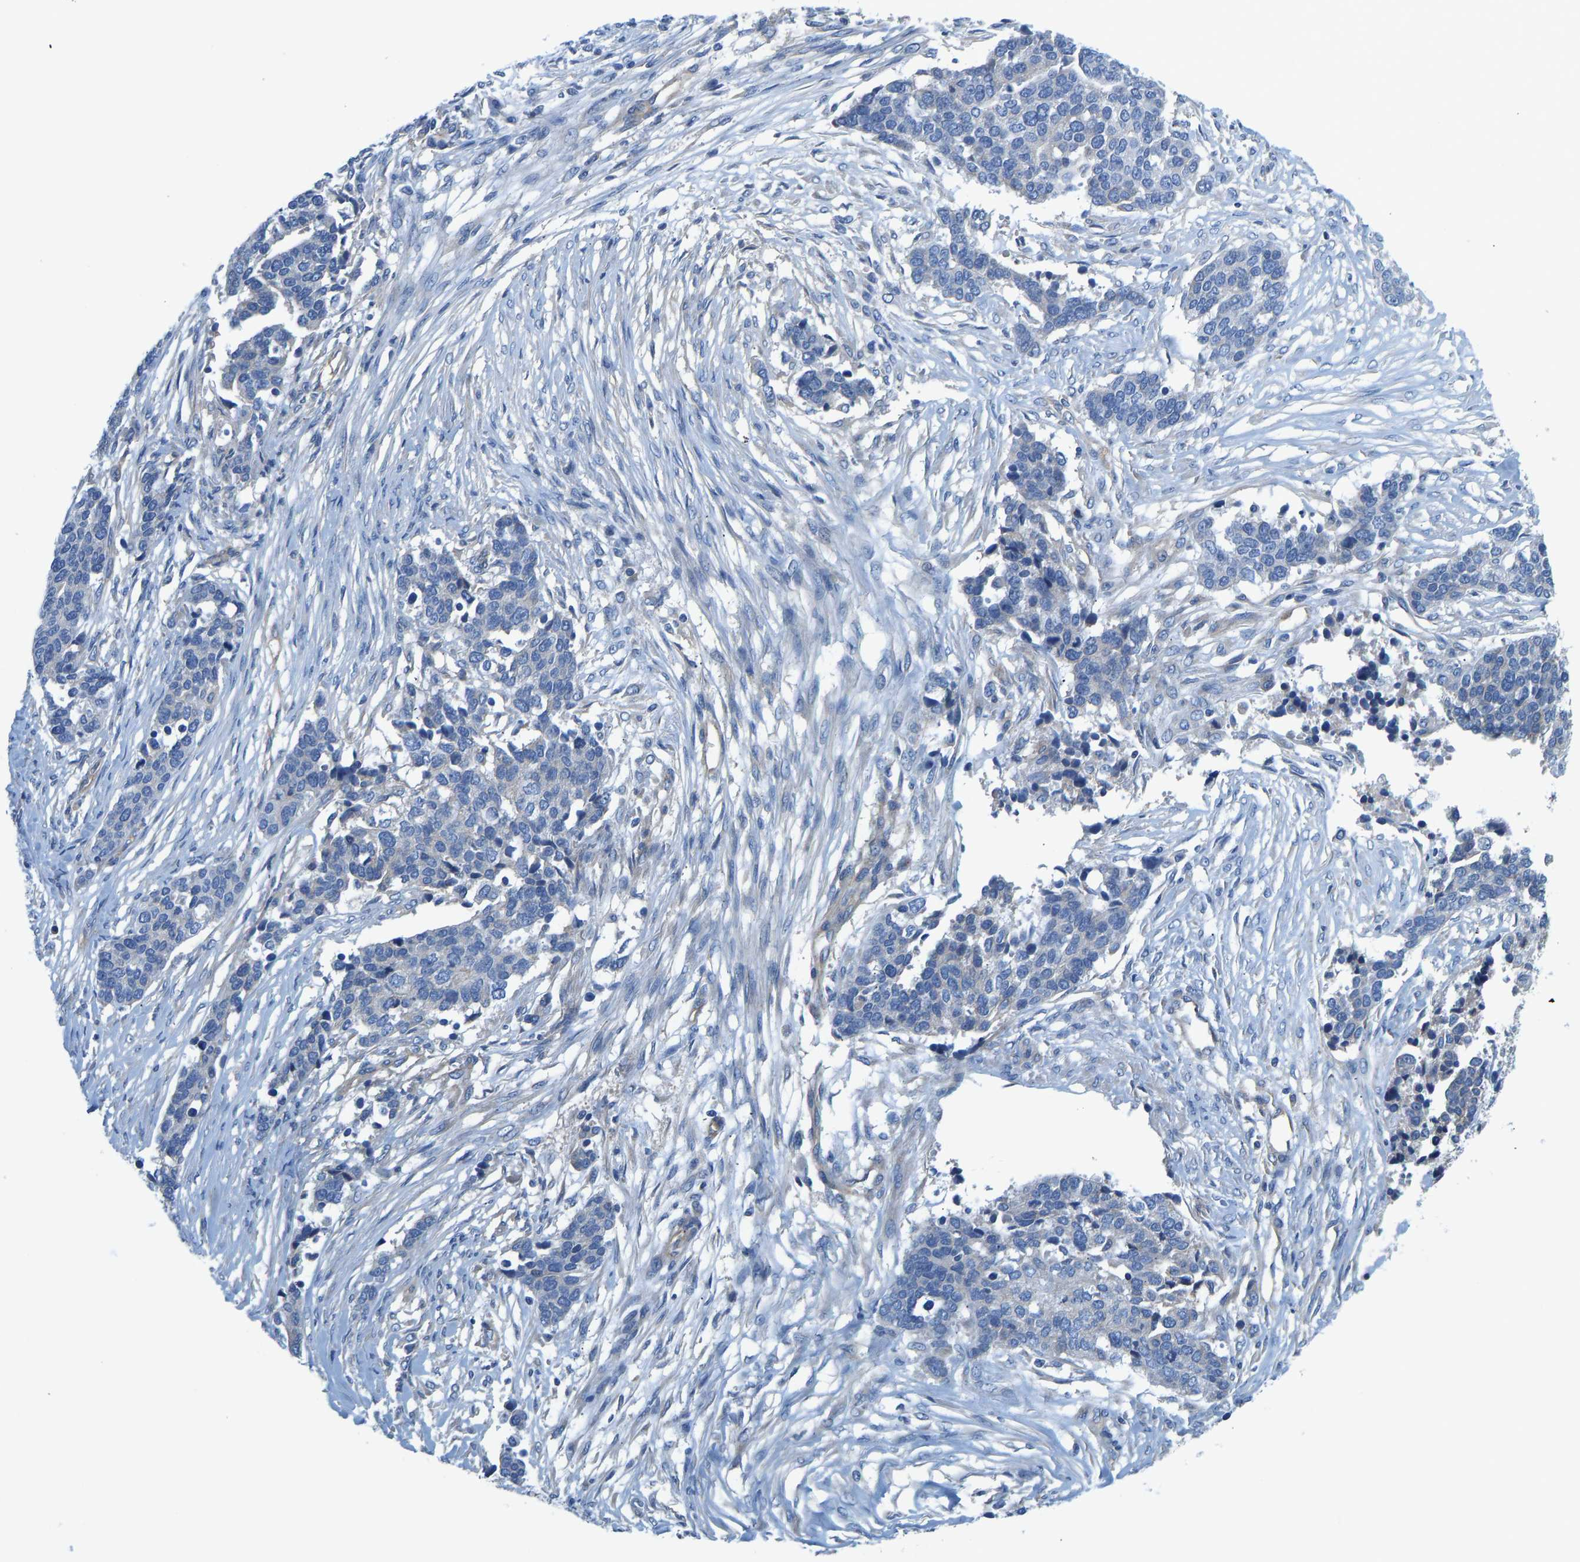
{"staining": {"intensity": "negative", "quantity": "none", "location": "none"}, "tissue": "ovarian cancer", "cell_type": "Tumor cells", "image_type": "cancer", "snomed": [{"axis": "morphology", "description": "Cystadenocarcinoma, serous, NOS"}, {"axis": "topography", "description": "Ovary"}], "caption": "An immunohistochemistry micrograph of serous cystadenocarcinoma (ovarian) is shown. There is no staining in tumor cells of serous cystadenocarcinoma (ovarian). The staining is performed using DAB brown chromogen with nuclei counter-stained in using hematoxylin.", "gene": "CHAD", "patient": {"sex": "female", "age": 44}}